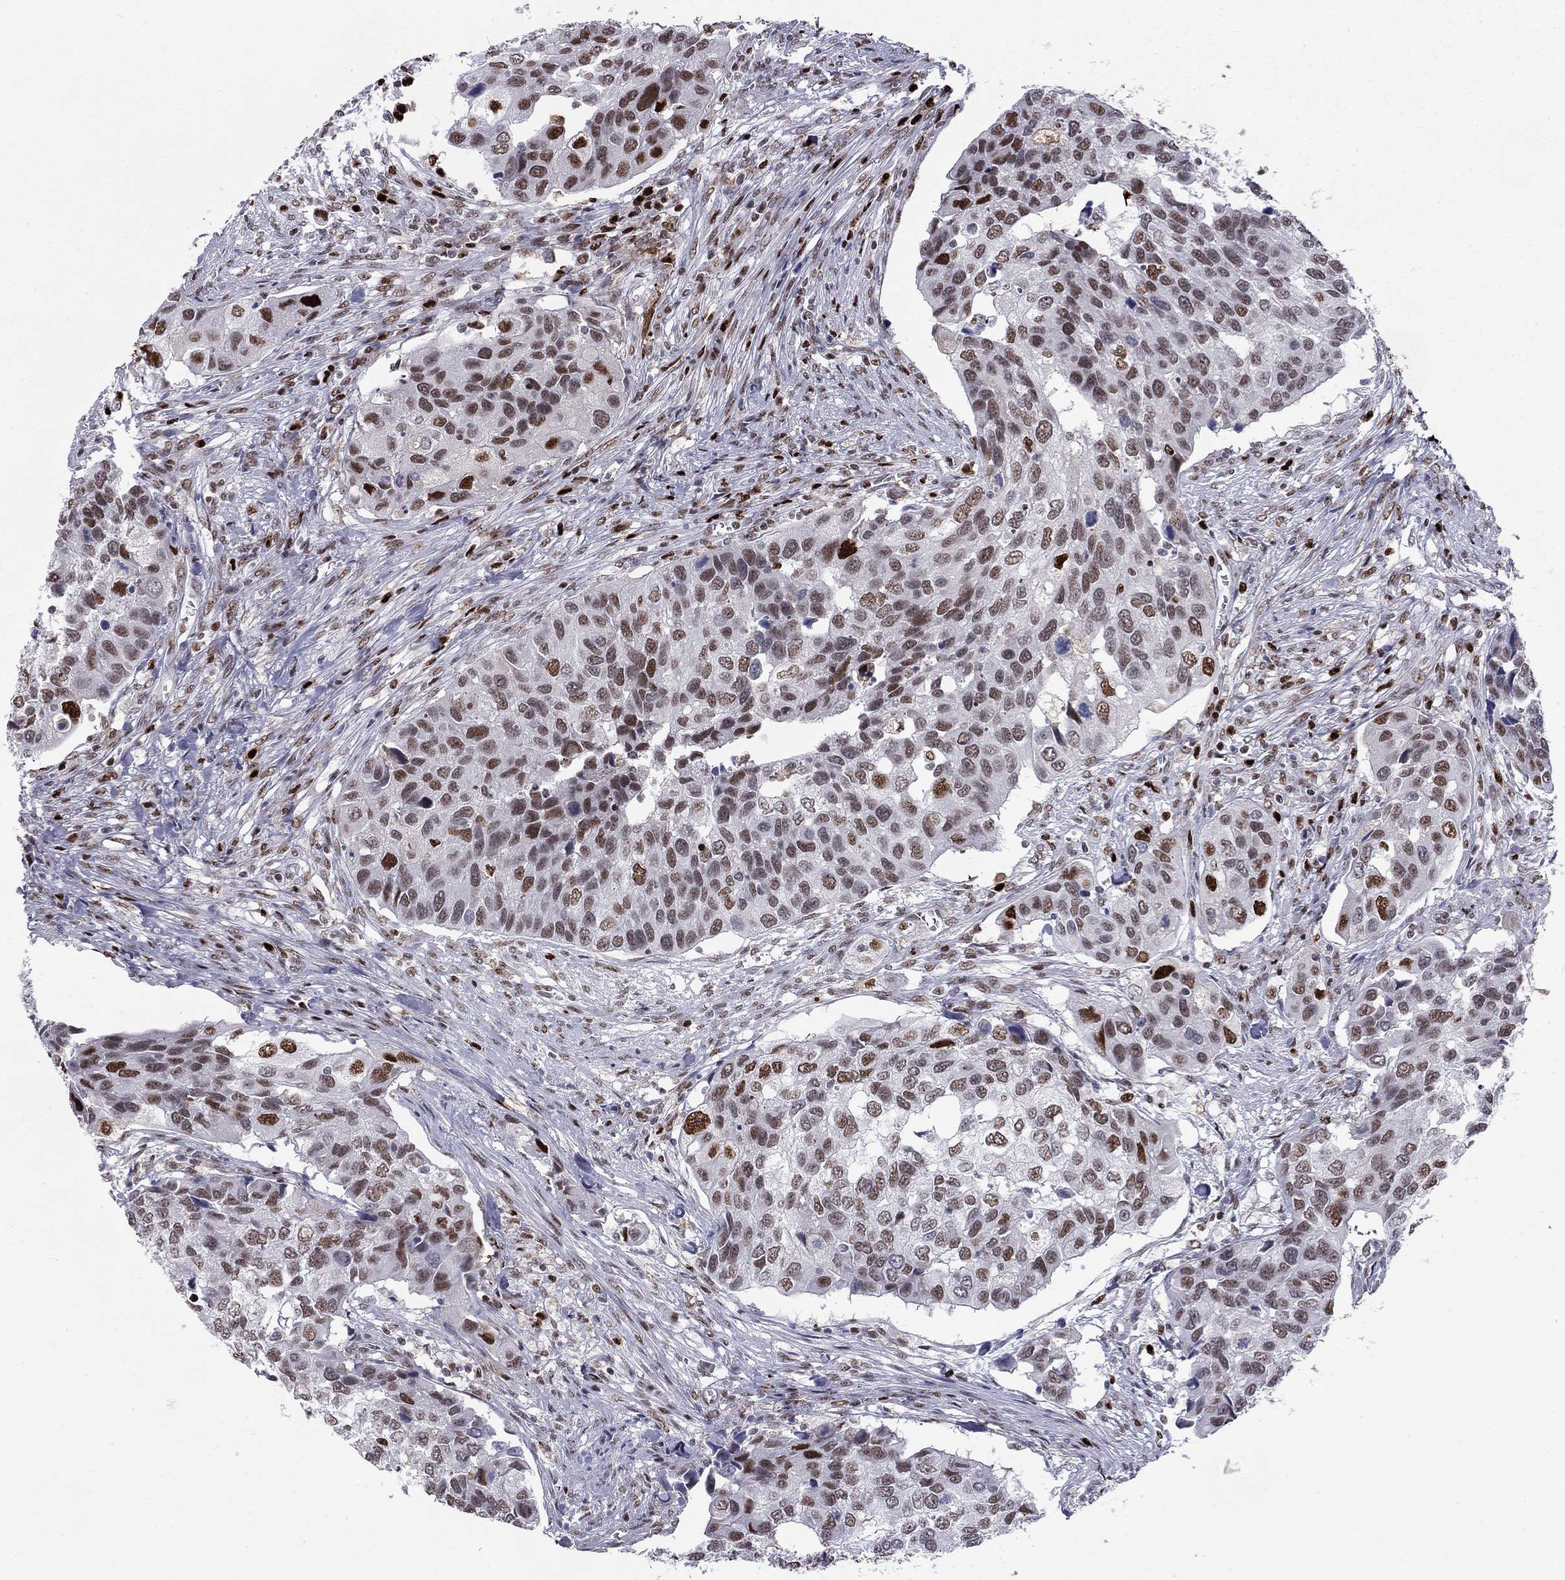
{"staining": {"intensity": "strong", "quantity": "25%-75%", "location": "nuclear"}, "tissue": "urothelial cancer", "cell_type": "Tumor cells", "image_type": "cancer", "snomed": [{"axis": "morphology", "description": "Urothelial carcinoma, High grade"}, {"axis": "topography", "description": "Urinary bladder"}], "caption": "Protein expression analysis of human urothelial cancer reveals strong nuclear staining in about 25%-75% of tumor cells.", "gene": "PCGF3", "patient": {"sex": "male", "age": 60}}